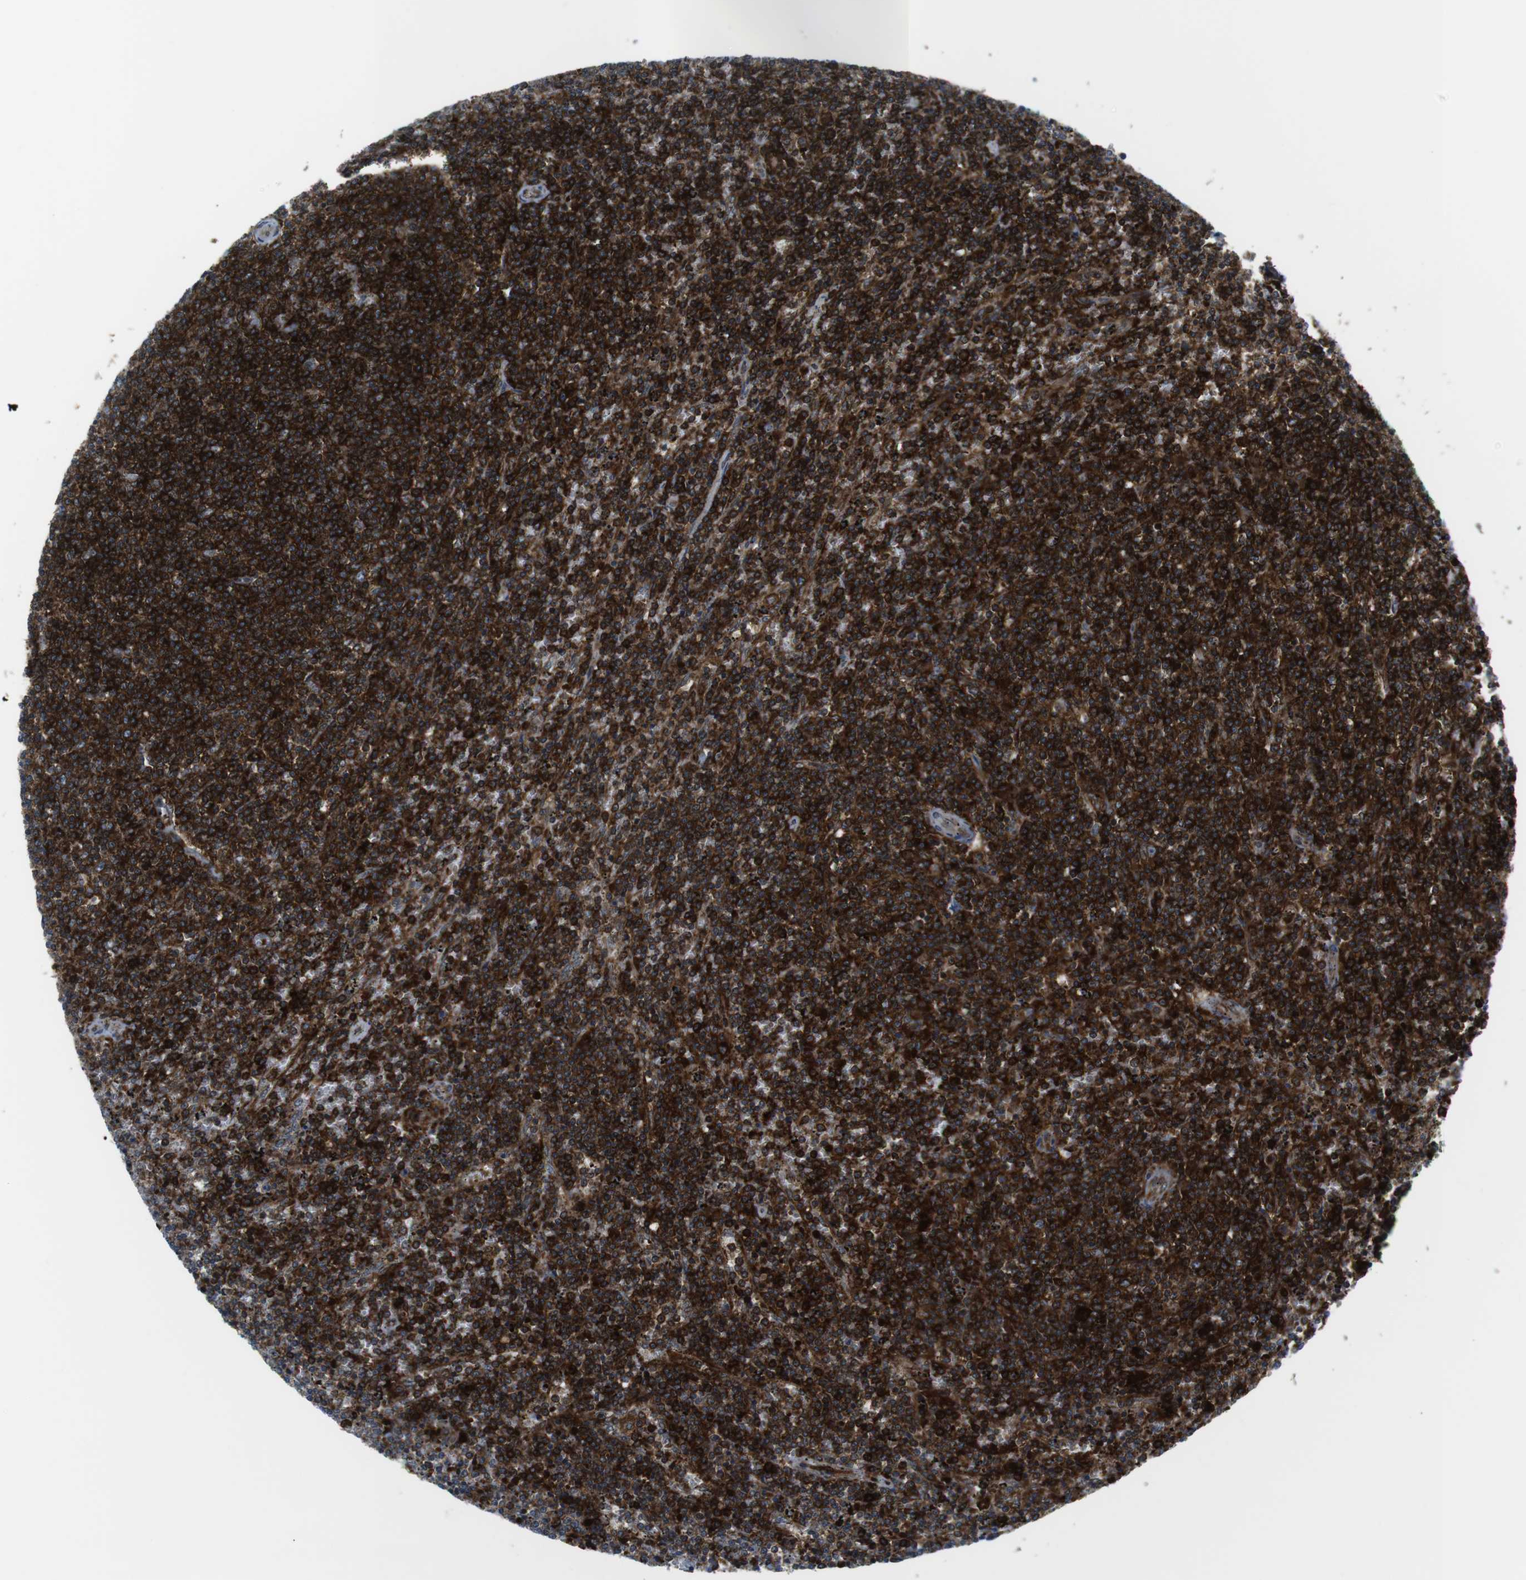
{"staining": {"intensity": "strong", "quantity": ">75%", "location": "cytoplasmic/membranous"}, "tissue": "lymphoma", "cell_type": "Tumor cells", "image_type": "cancer", "snomed": [{"axis": "morphology", "description": "Malignant lymphoma, non-Hodgkin's type, Low grade"}, {"axis": "topography", "description": "Spleen"}], "caption": "IHC (DAB) staining of human low-grade malignant lymphoma, non-Hodgkin's type demonstrates strong cytoplasmic/membranous protein staining in about >75% of tumor cells.", "gene": "CUL7", "patient": {"sex": "female", "age": 50}}